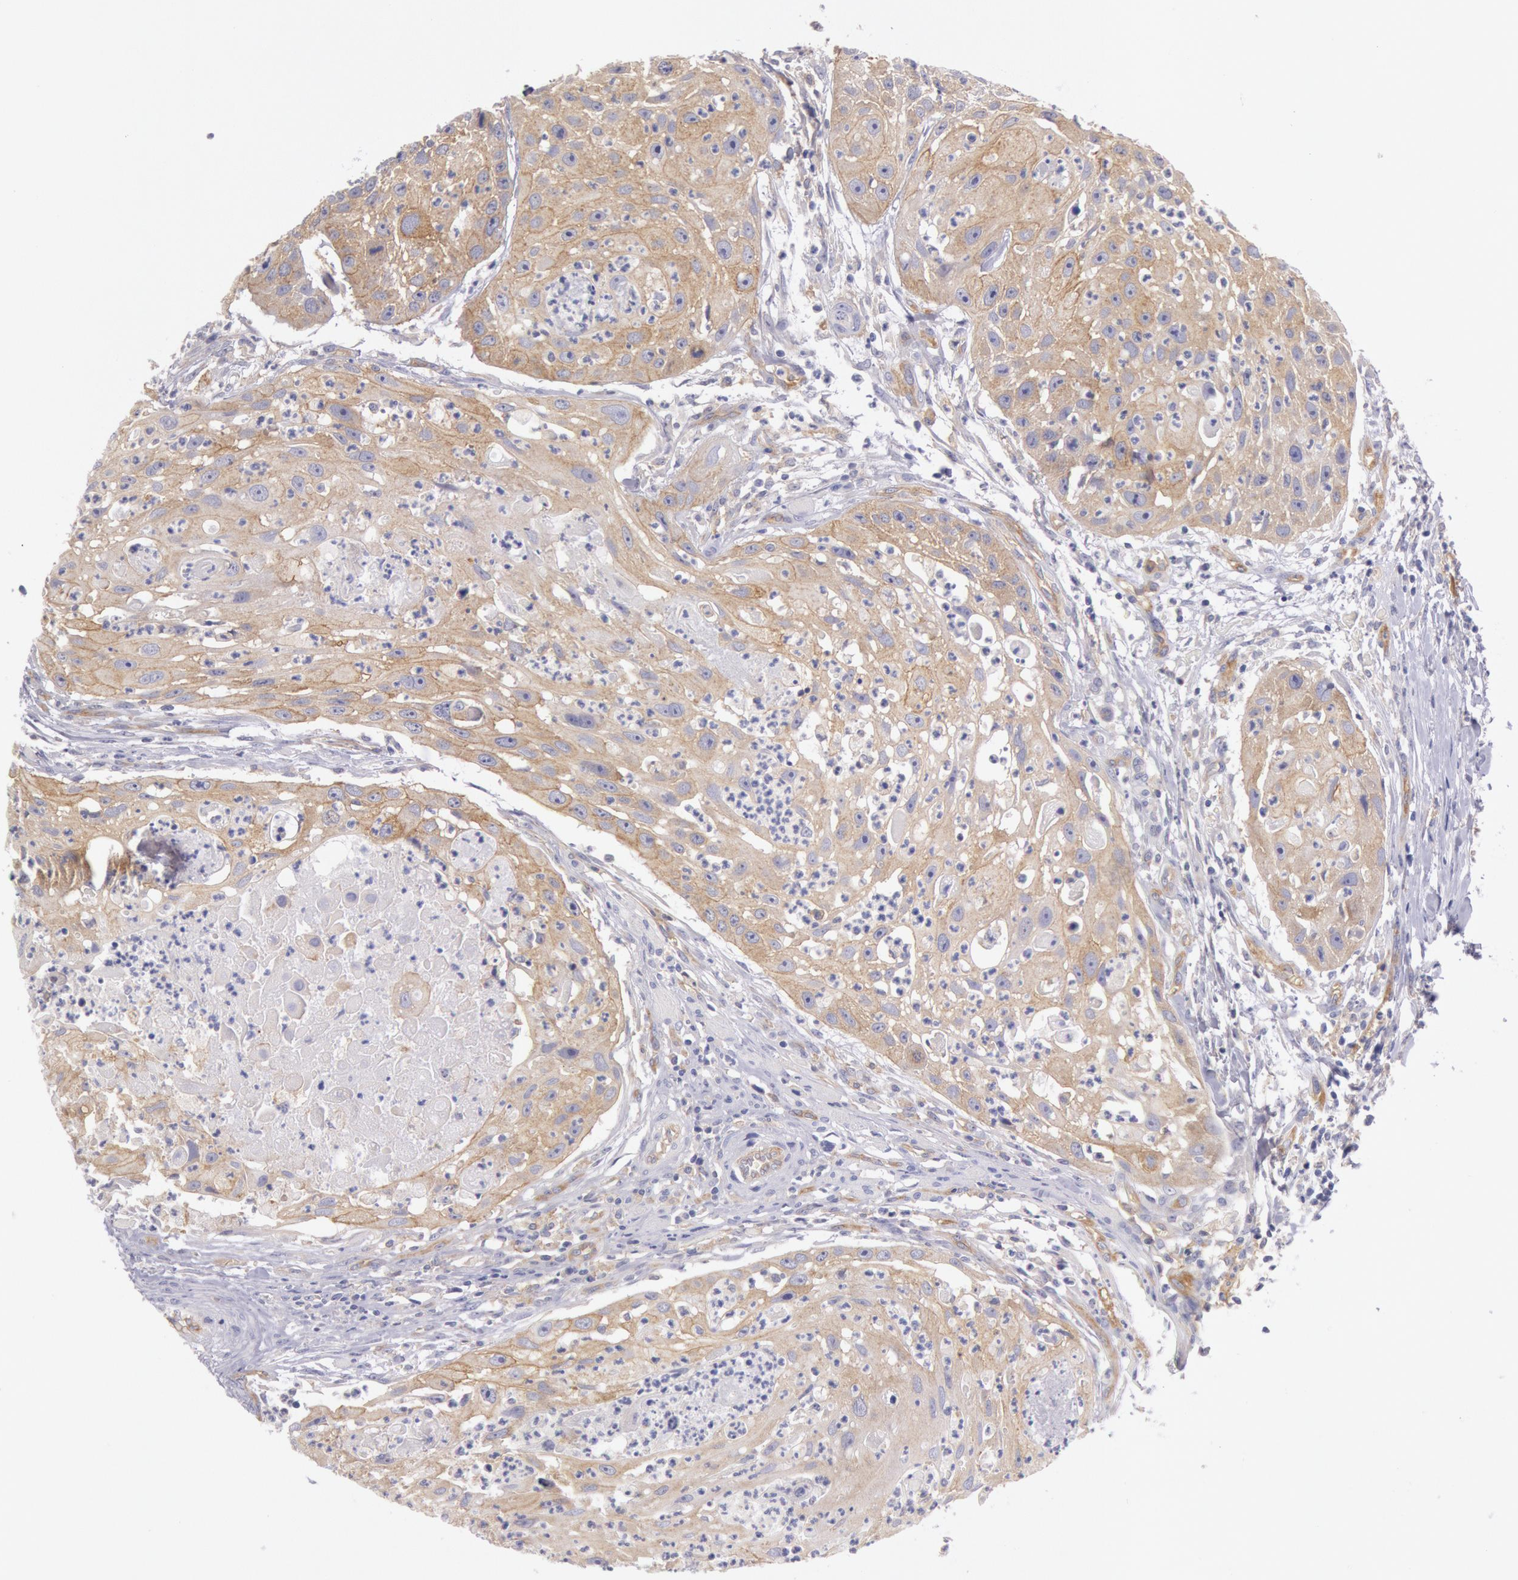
{"staining": {"intensity": "weak", "quantity": "25%-75%", "location": "cytoplasmic/membranous"}, "tissue": "head and neck cancer", "cell_type": "Tumor cells", "image_type": "cancer", "snomed": [{"axis": "morphology", "description": "Squamous cell carcinoma, NOS"}, {"axis": "topography", "description": "Head-Neck"}], "caption": "High-magnification brightfield microscopy of head and neck cancer stained with DAB (3,3'-diaminobenzidine) (brown) and counterstained with hematoxylin (blue). tumor cells exhibit weak cytoplasmic/membranous expression is present in about25%-75% of cells.", "gene": "MYO5A", "patient": {"sex": "male", "age": 64}}